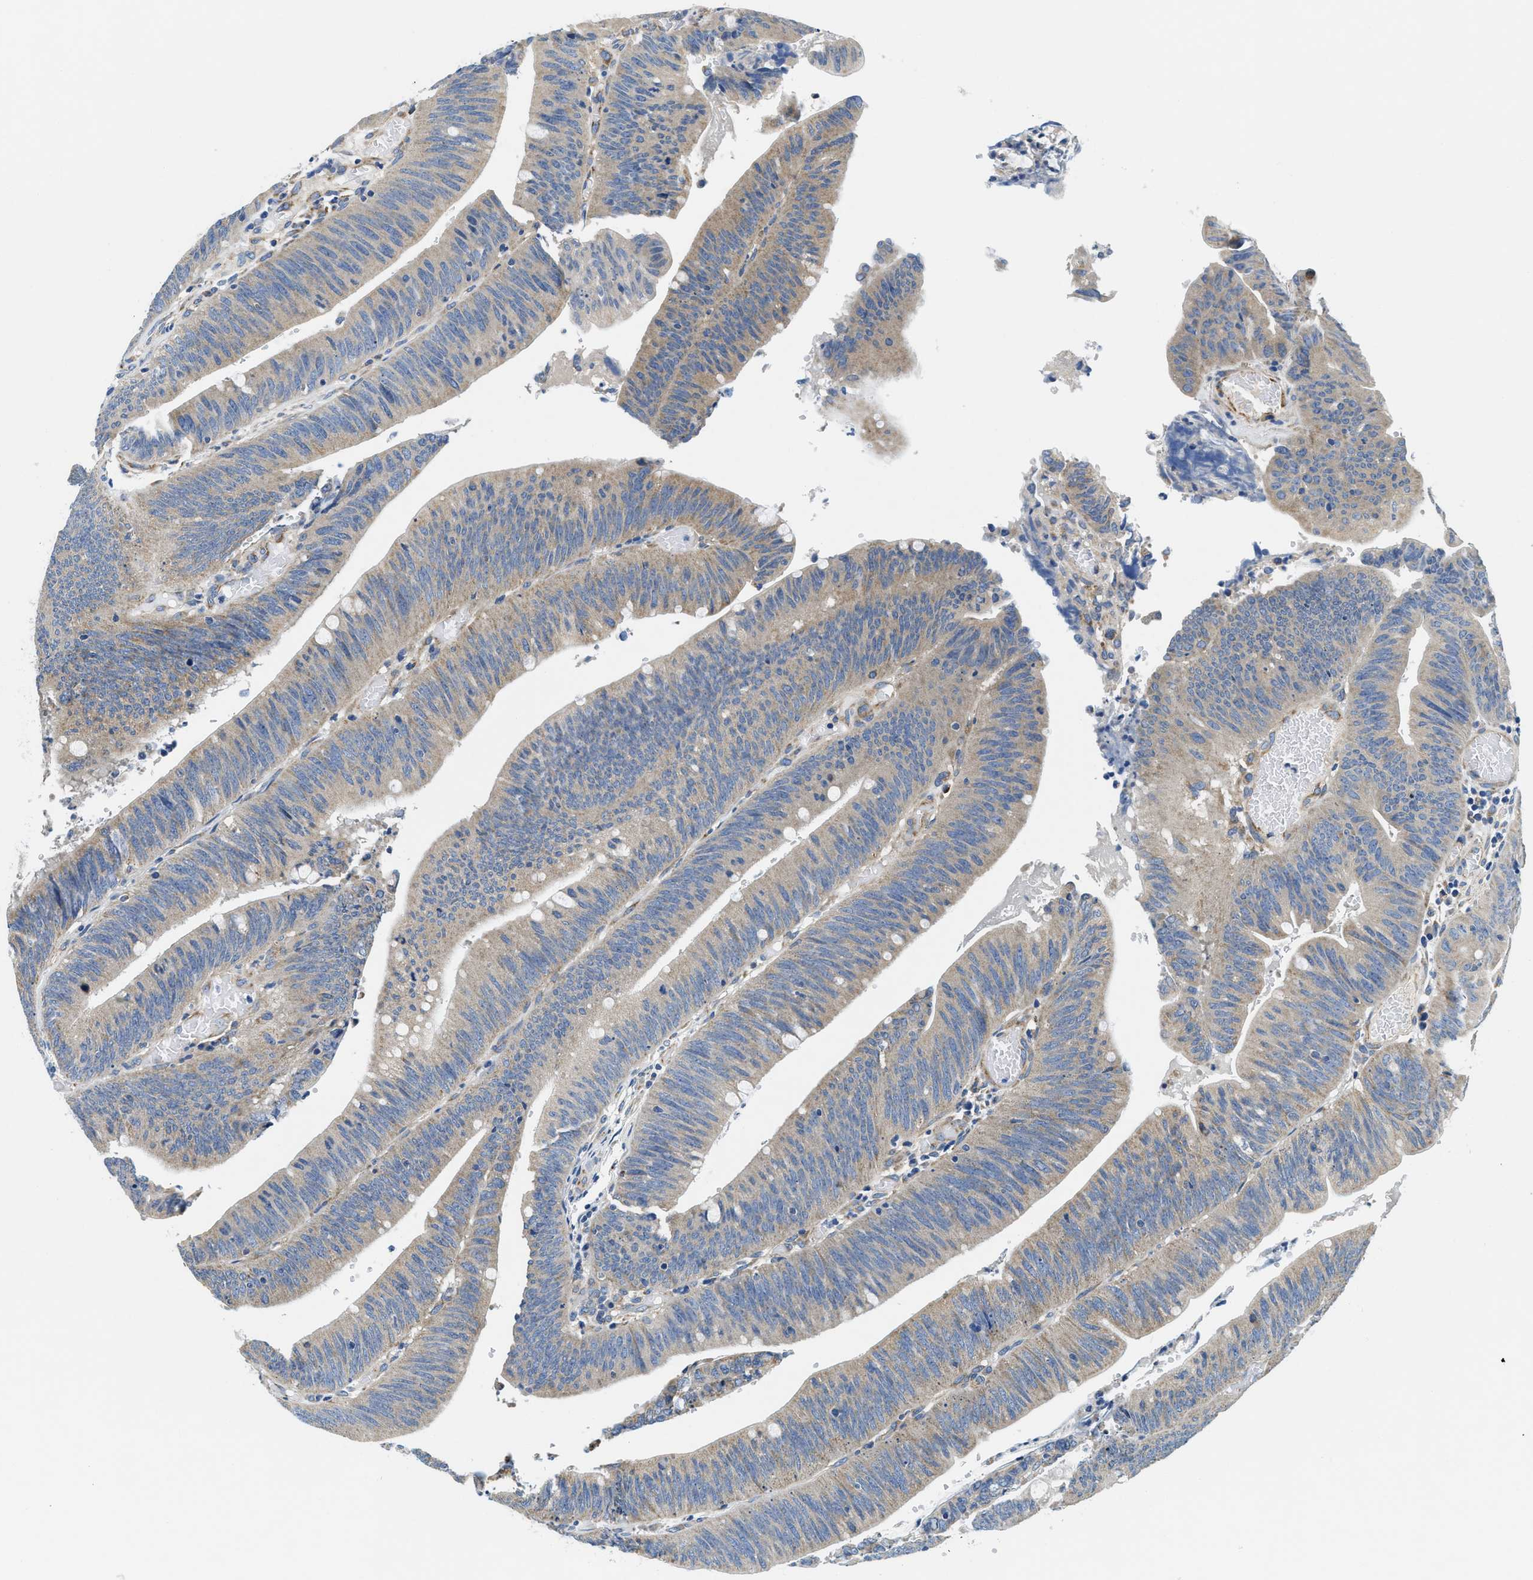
{"staining": {"intensity": "weak", "quantity": "<25%", "location": "cytoplasmic/membranous"}, "tissue": "colorectal cancer", "cell_type": "Tumor cells", "image_type": "cancer", "snomed": [{"axis": "morphology", "description": "Normal tissue, NOS"}, {"axis": "morphology", "description": "Adenocarcinoma, NOS"}, {"axis": "topography", "description": "Rectum"}], "caption": "Immunohistochemical staining of human colorectal adenocarcinoma displays no significant staining in tumor cells.", "gene": "SAMD4B", "patient": {"sex": "female", "age": 66}}